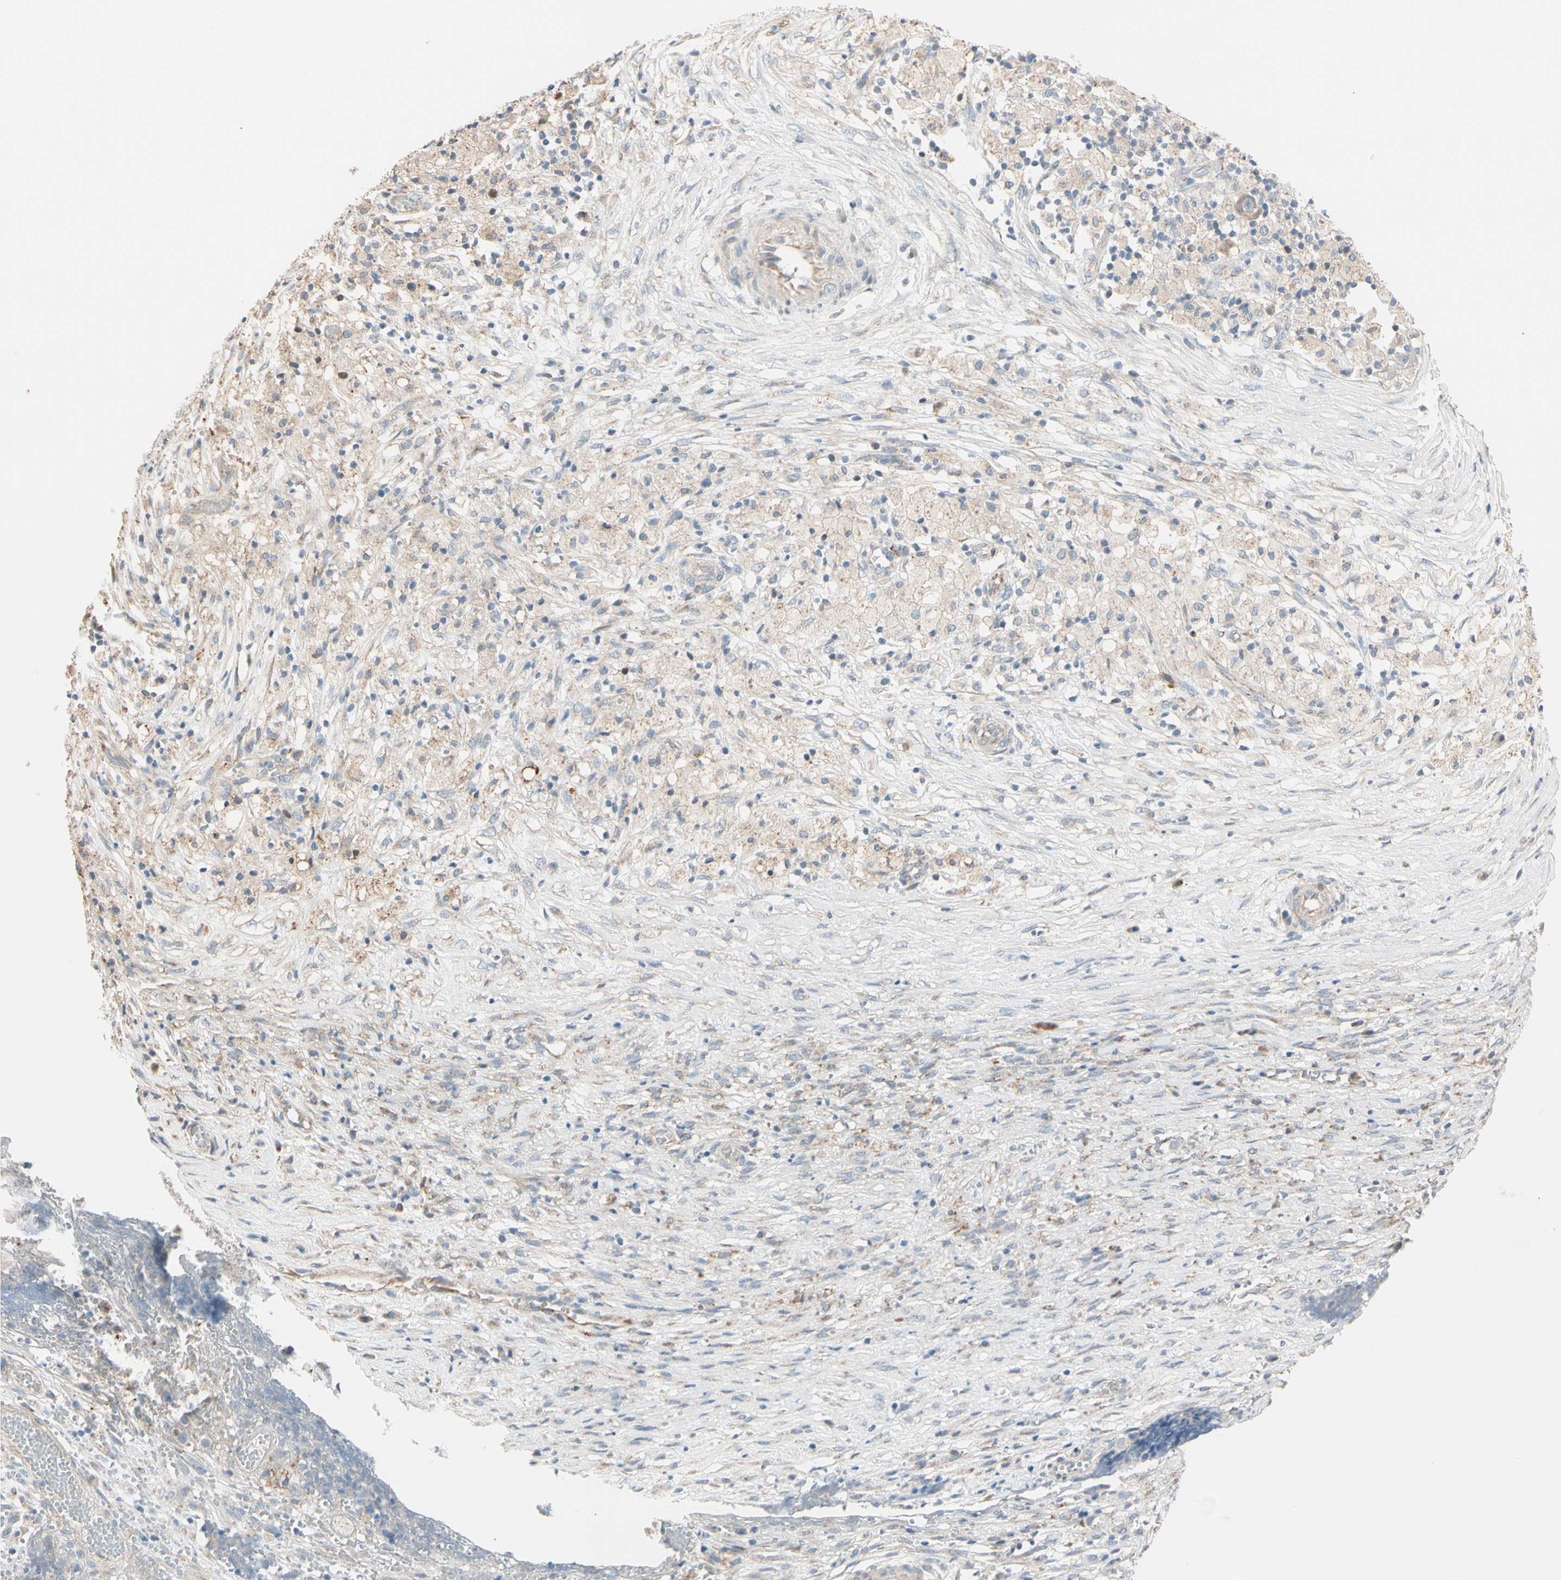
{"staining": {"intensity": "weak", "quantity": ">75%", "location": "cytoplasmic/membranous"}, "tissue": "ovarian cancer", "cell_type": "Tumor cells", "image_type": "cancer", "snomed": [{"axis": "morphology", "description": "Carcinoma, endometroid"}, {"axis": "topography", "description": "Ovary"}], "caption": "Protein staining of ovarian cancer (endometroid carcinoma) tissue shows weak cytoplasmic/membranous expression in about >75% of tumor cells. The protein is stained brown, and the nuclei are stained in blue (DAB (3,3'-diaminobenzidine) IHC with brightfield microscopy, high magnification).", "gene": "EPHA3", "patient": {"sex": "female", "age": 42}}